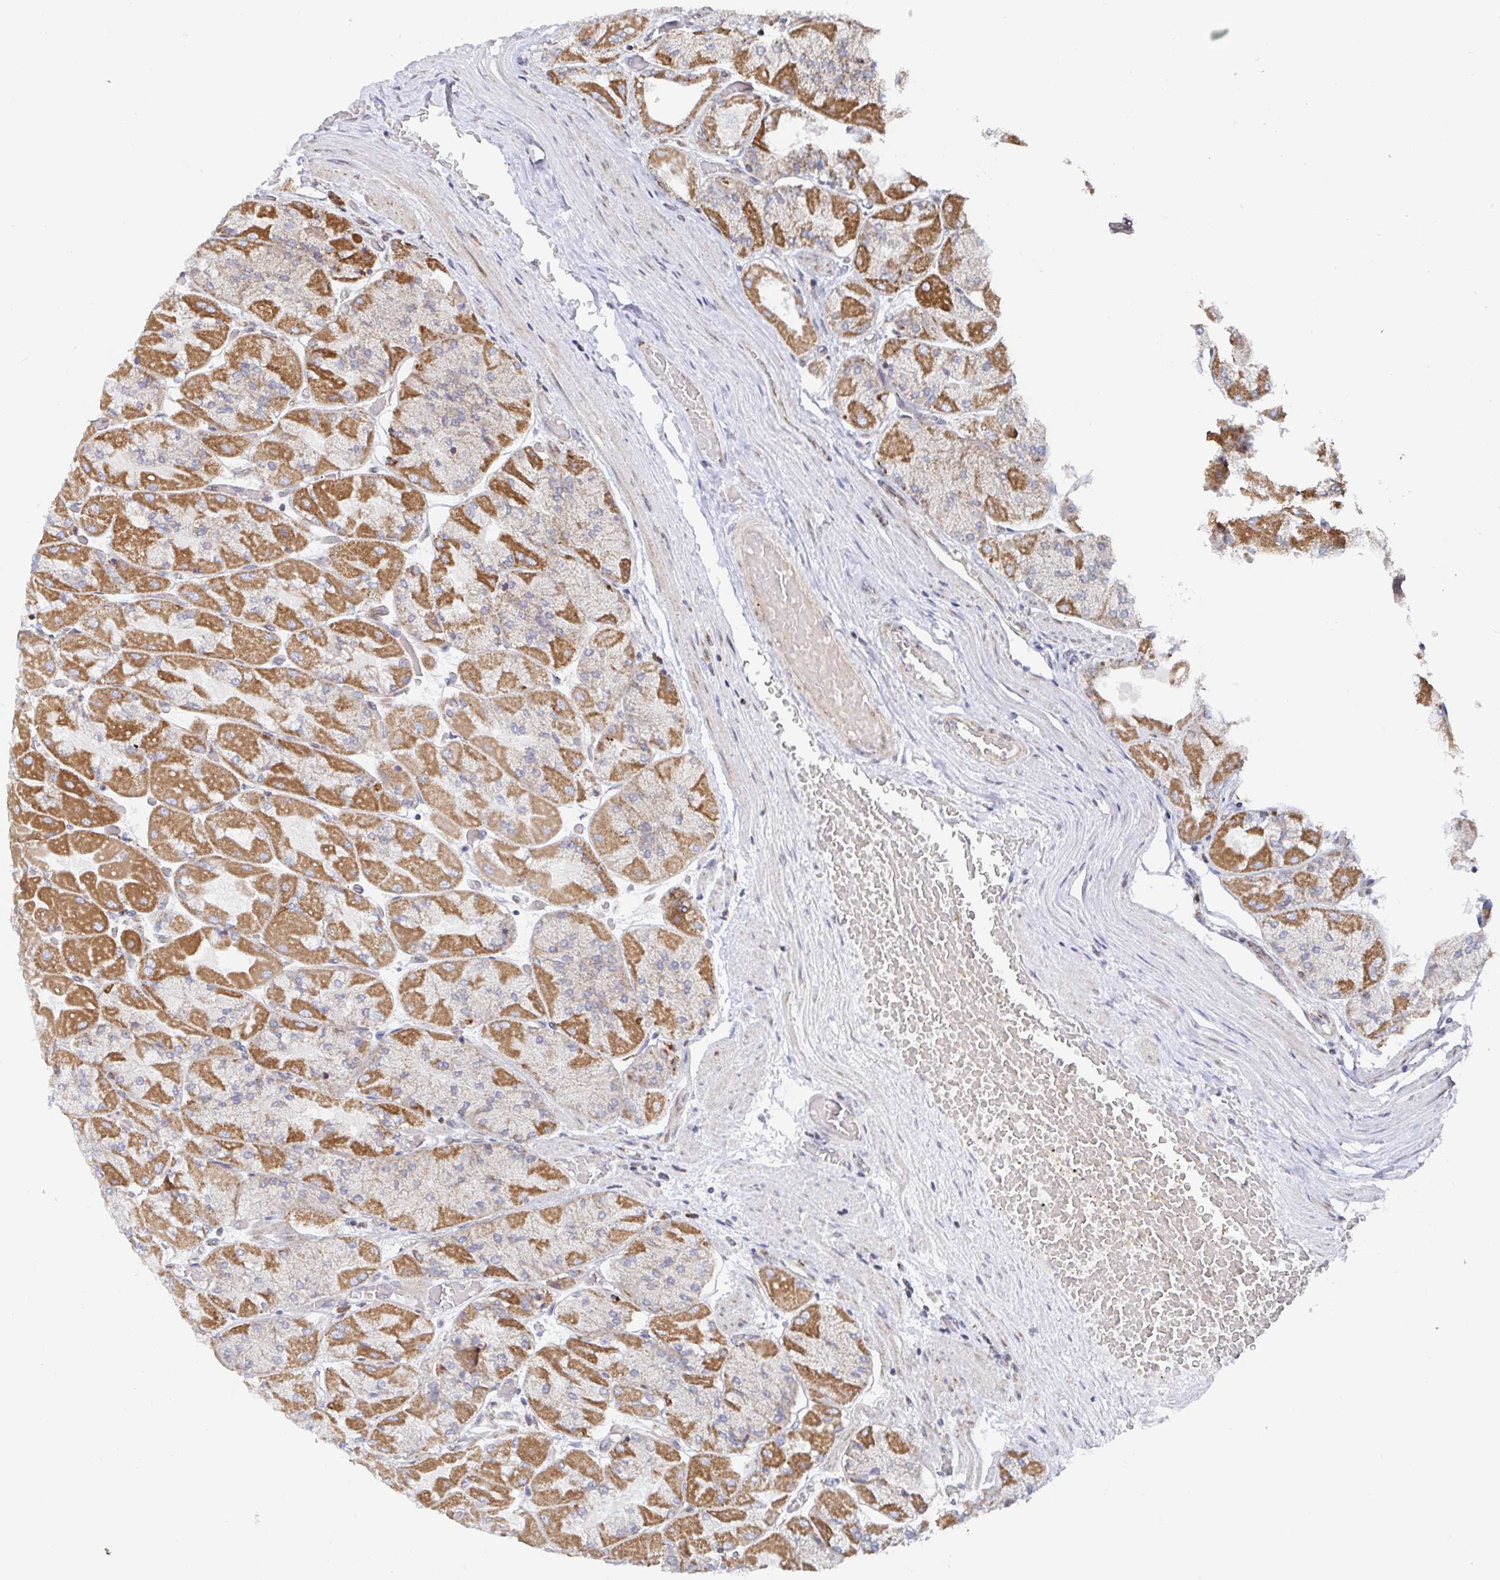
{"staining": {"intensity": "moderate", "quantity": ">75%", "location": "cytoplasmic/membranous"}, "tissue": "stomach", "cell_type": "Glandular cells", "image_type": "normal", "snomed": [{"axis": "morphology", "description": "Normal tissue, NOS"}, {"axis": "topography", "description": "Stomach"}], "caption": "DAB immunohistochemical staining of unremarkable stomach displays moderate cytoplasmic/membranous protein staining in about >75% of glandular cells. (DAB (3,3'-diaminobenzidine) IHC with brightfield microscopy, high magnification).", "gene": "STARD8", "patient": {"sex": "female", "age": 61}}